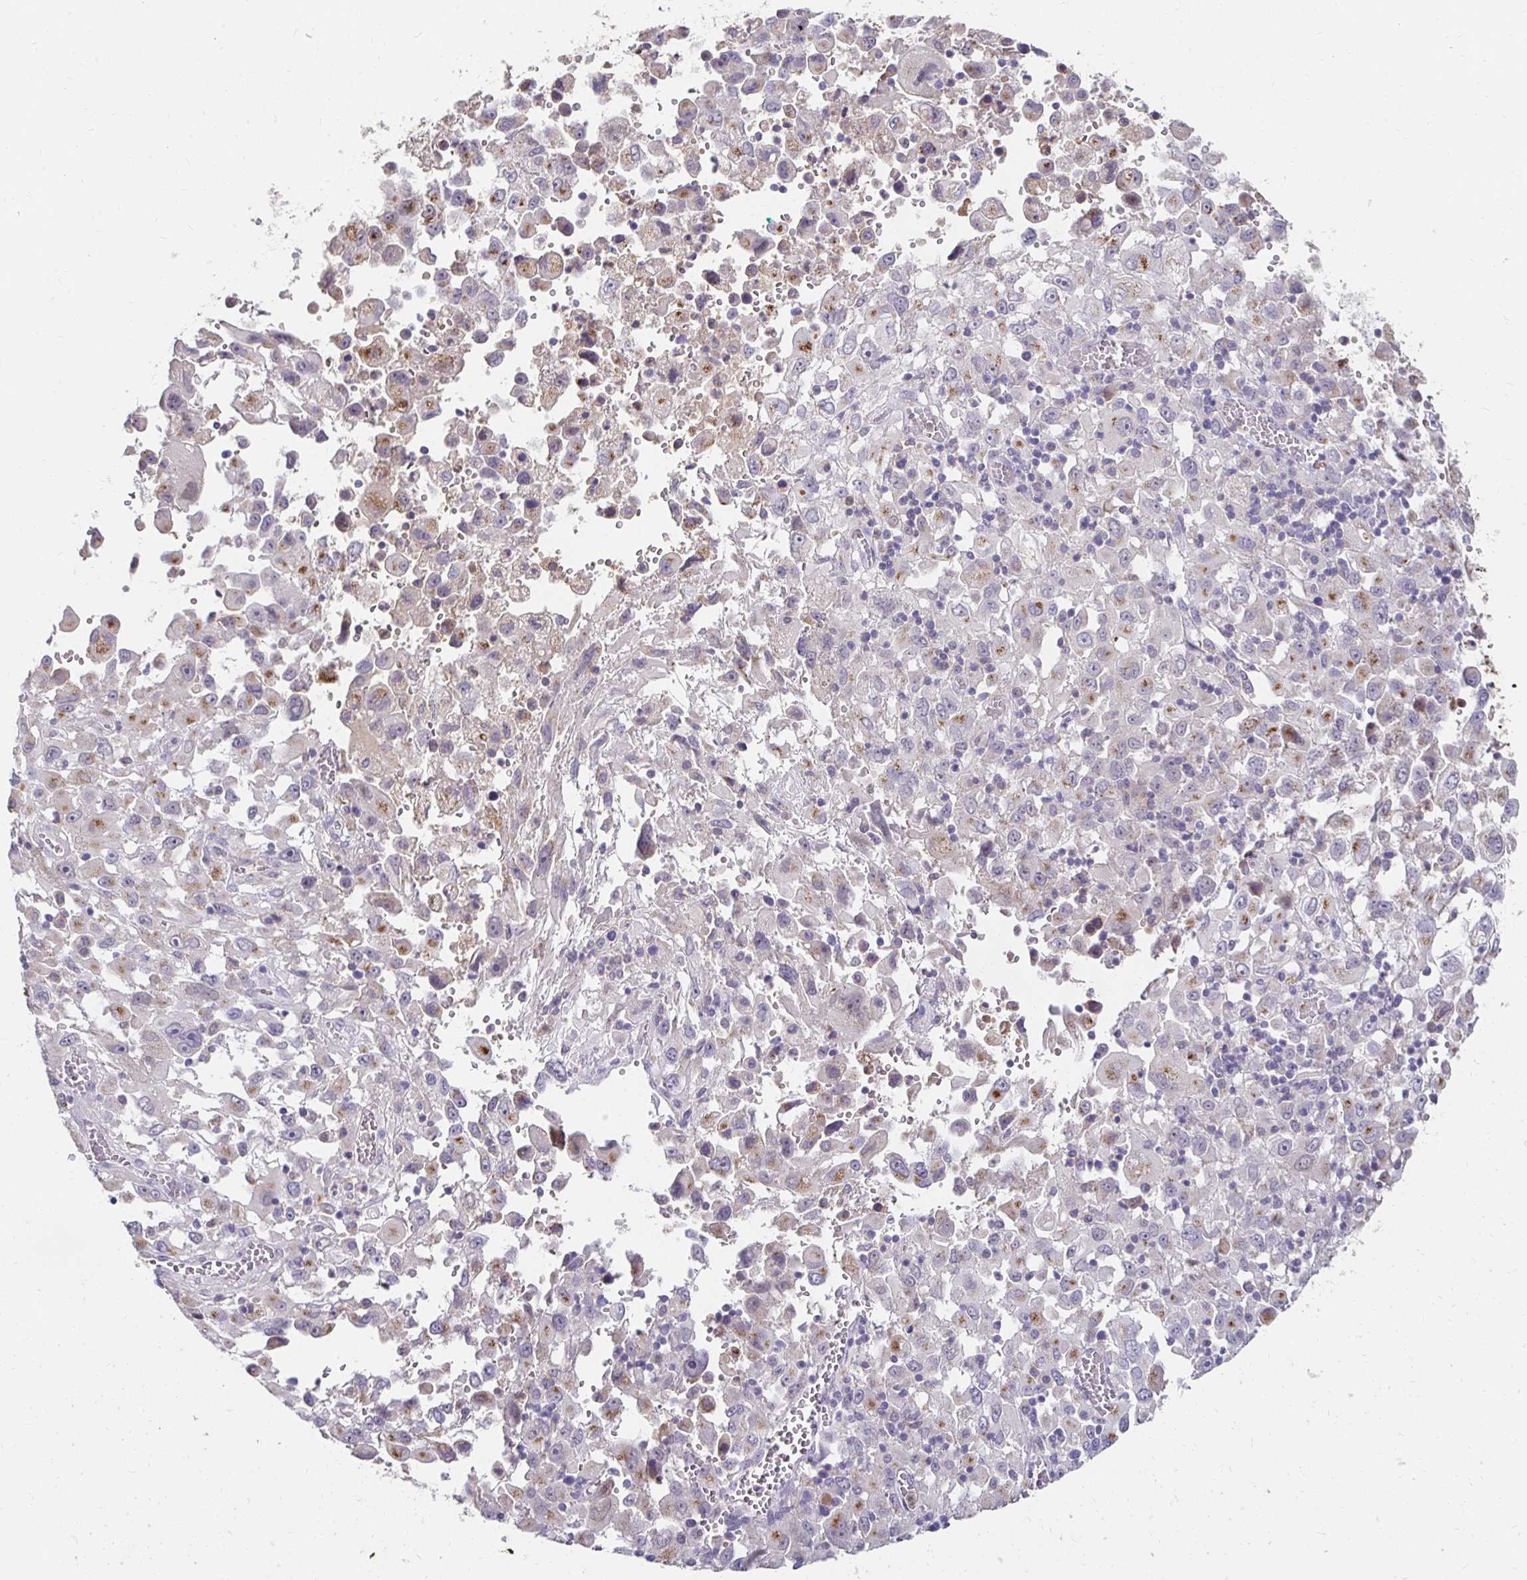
{"staining": {"intensity": "moderate", "quantity": "<25%", "location": "cytoplasmic/membranous"}, "tissue": "melanoma", "cell_type": "Tumor cells", "image_type": "cancer", "snomed": [{"axis": "morphology", "description": "Malignant melanoma, Metastatic site"}, {"axis": "topography", "description": "Soft tissue"}], "caption": "A histopathology image of melanoma stained for a protein shows moderate cytoplasmic/membranous brown staining in tumor cells.", "gene": "GK2", "patient": {"sex": "male", "age": 50}}